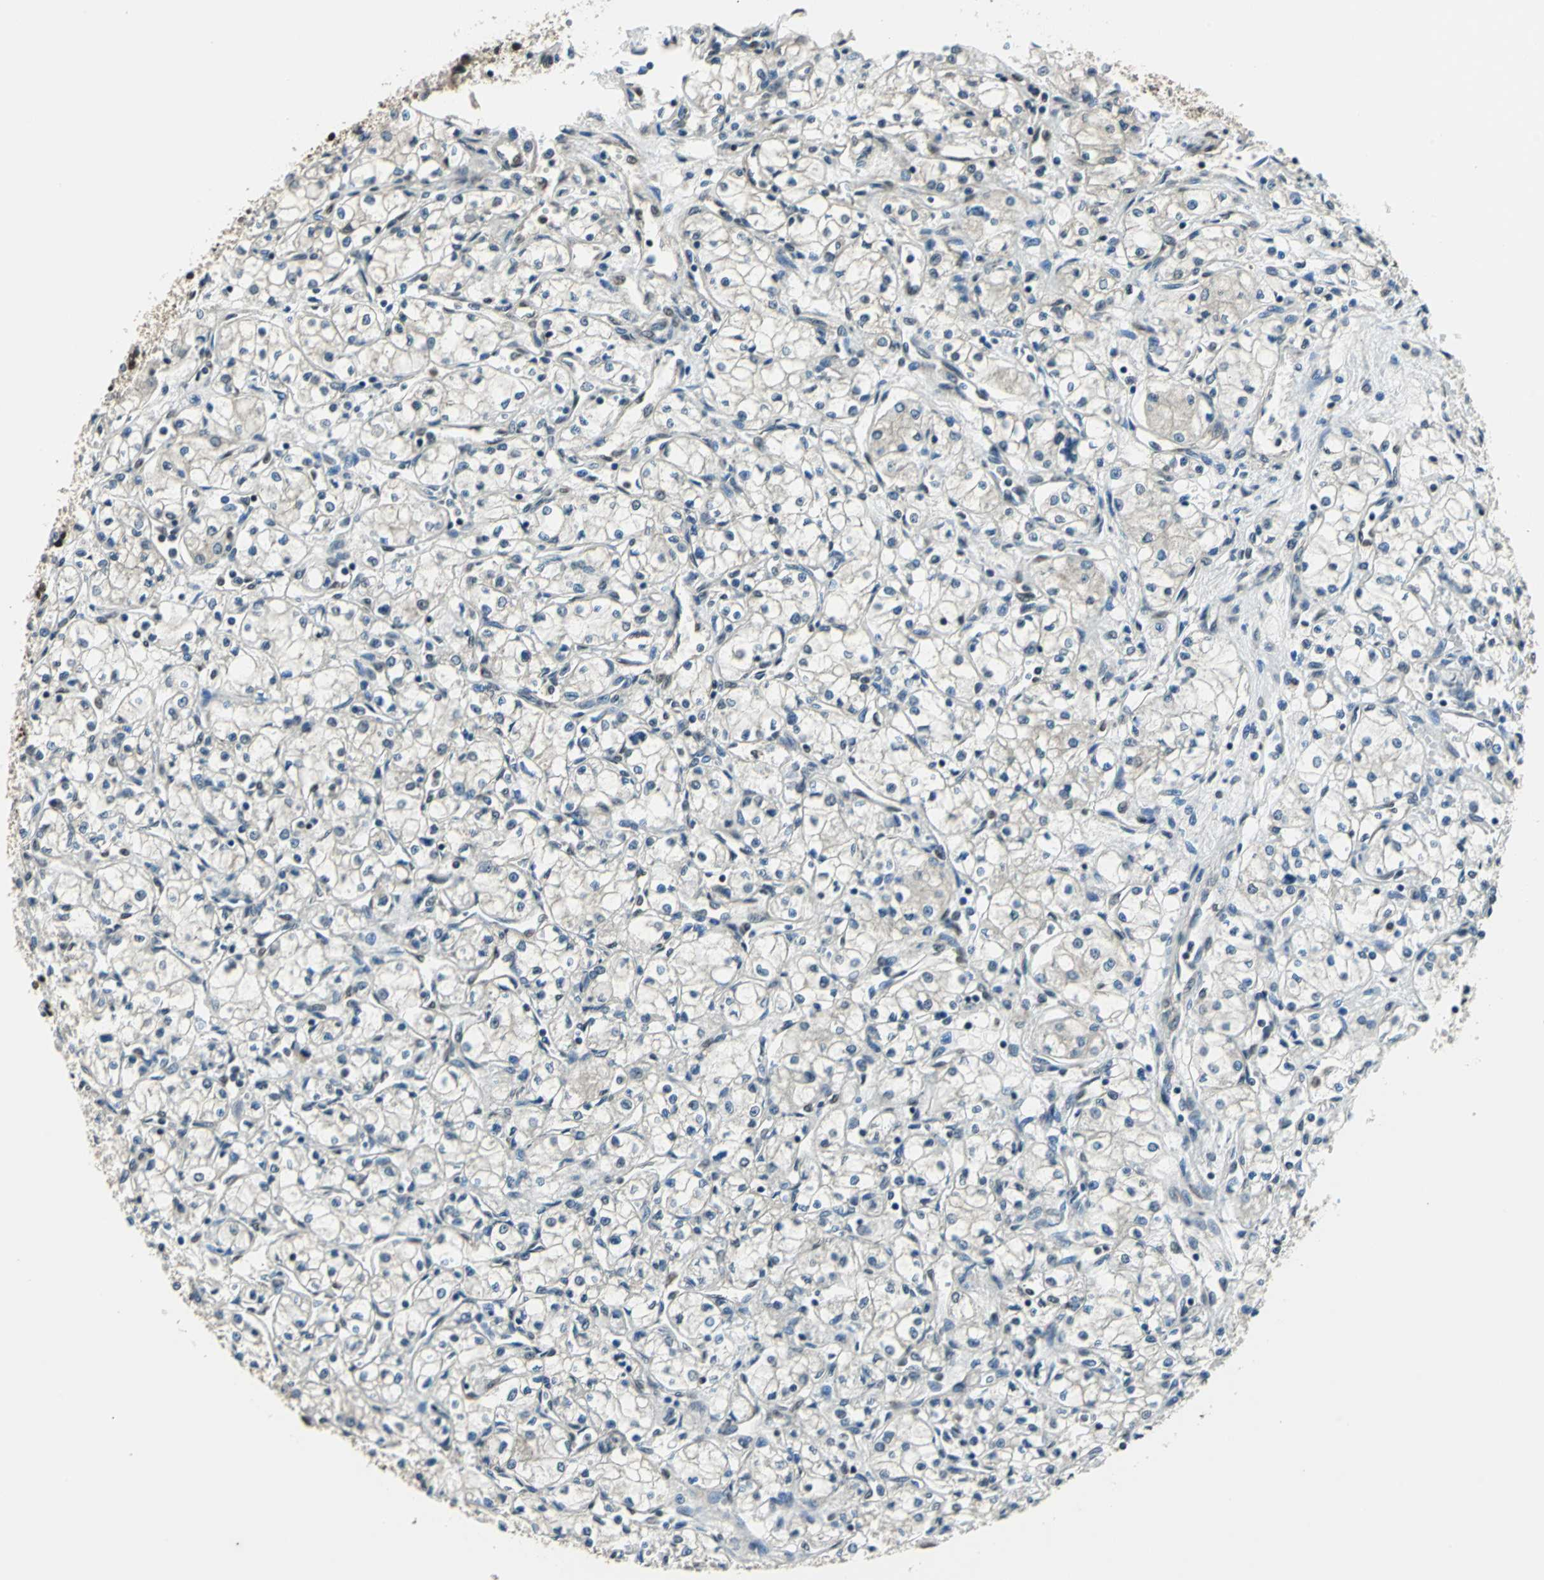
{"staining": {"intensity": "moderate", "quantity": "<25%", "location": "nuclear"}, "tissue": "renal cancer", "cell_type": "Tumor cells", "image_type": "cancer", "snomed": [{"axis": "morphology", "description": "Normal tissue, NOS"}, {"axis": "morphology", "description": "Adenocarcinoma, NOS"}, {"axis": "topography", "description": "Kidney"}], "caption": "High-magnification brightfield microscopy of adenocarcinoma (renal) stained with DAB (3,3'-diaminobenzidine) (brown) and counterstained with hematoxylin (blue). tumor cells exhibit moderate nuclear staining is present in approximately<25% of cells. (Stains: DAB in brown, nuclei in blue, Microscopy: brightfield microscopy at high magnification).", "gene": "RBM14", "patient": {"sex": "male", "age": 59}}